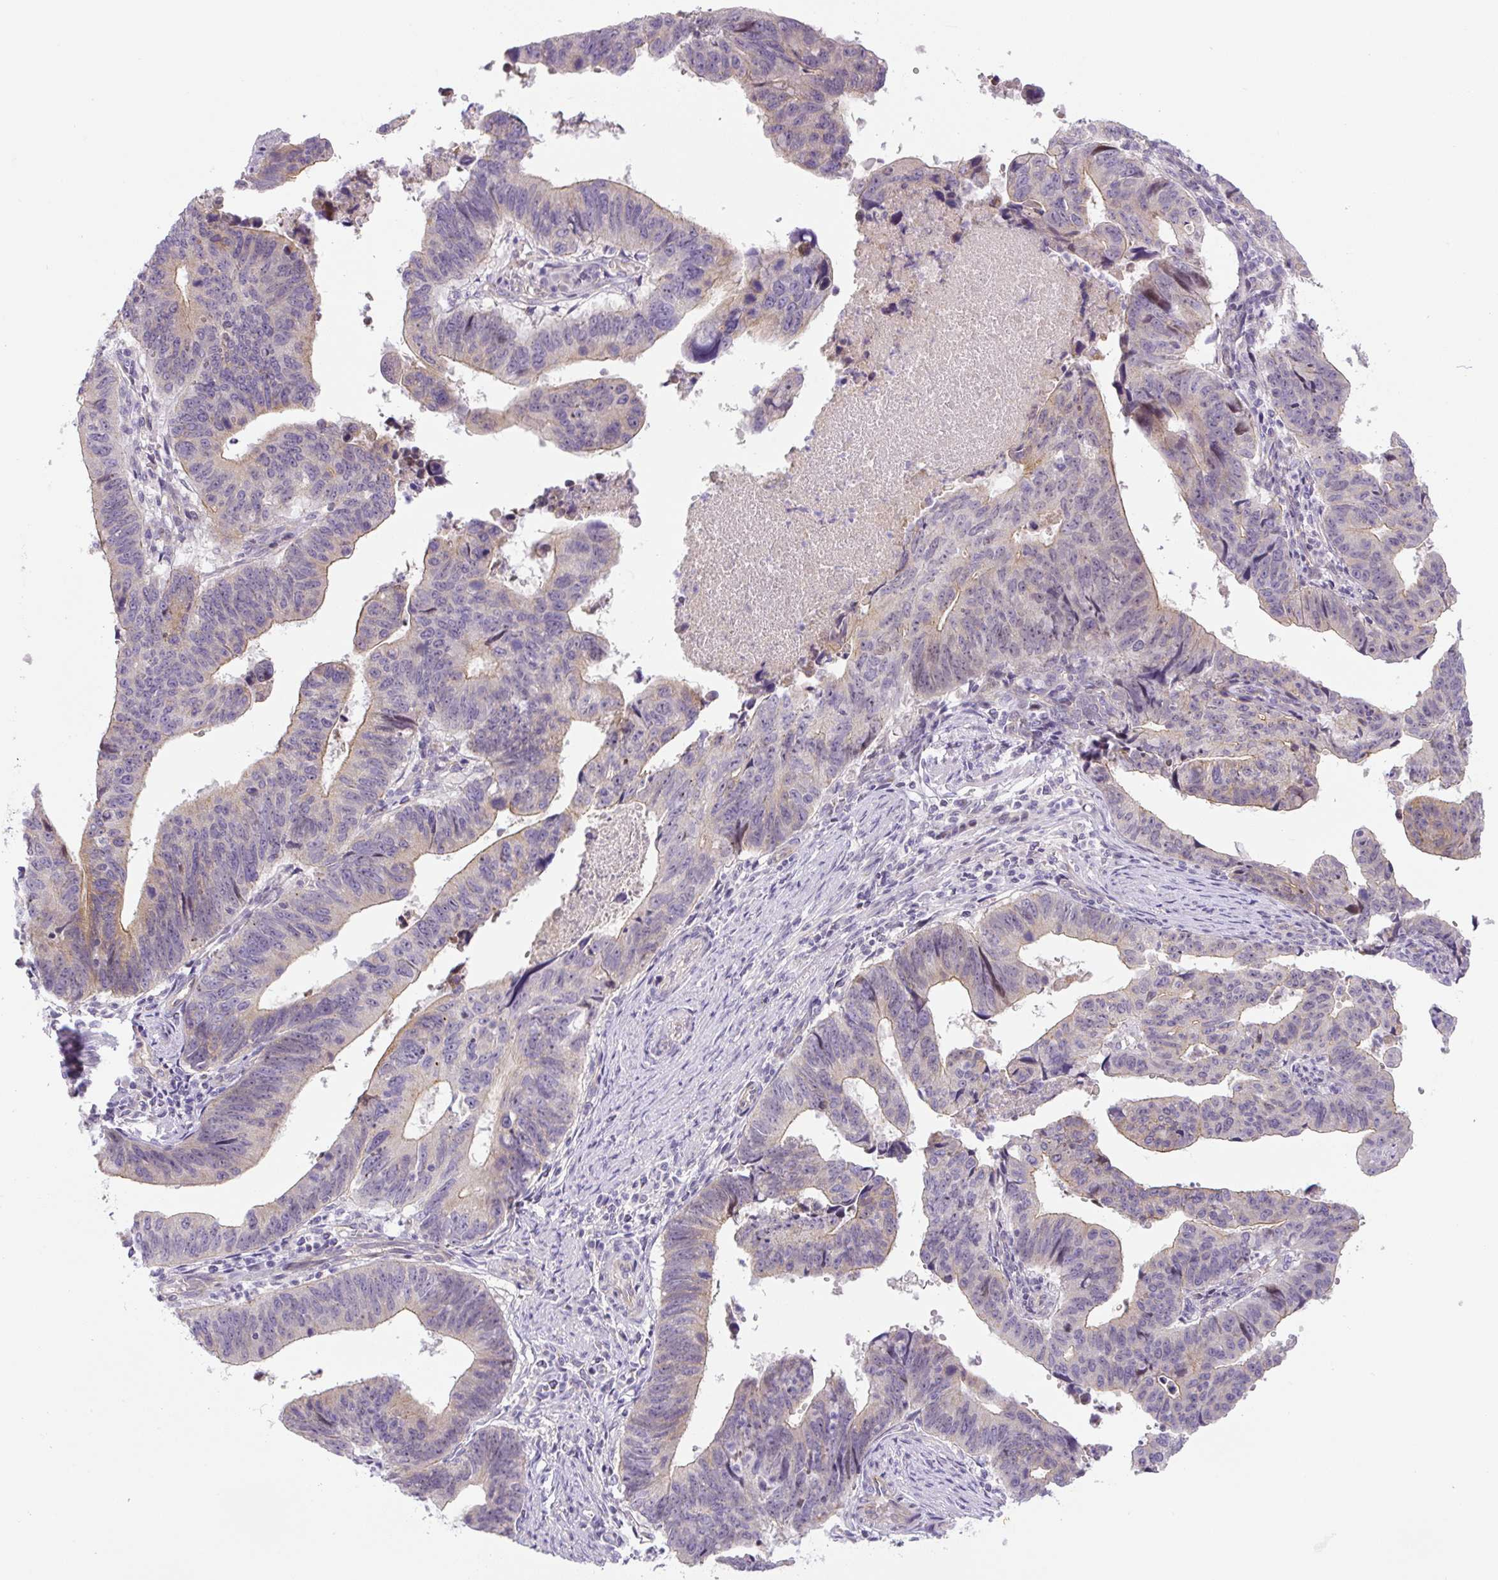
{"staining": {"intensity": "weak", "quantity": "25%-75%", "location": "cytoplasmic/membranous"}, "tissue": "stomach cancer", "cell_type": "Tumor cells", "image_type": "cancer", "snomed": [{"axis": "morphology", "description": "Adenocarcinoma, NOS"}, {"axis": "topography", "description": "Stomach"}], "caption": "Human stomach cancer (adenocarcinoma) stained with a protein marker exhibits weak staining in tumor cells.", "gene": "ADAMTS19", "patient": {"sex": "male", "age": 59}}